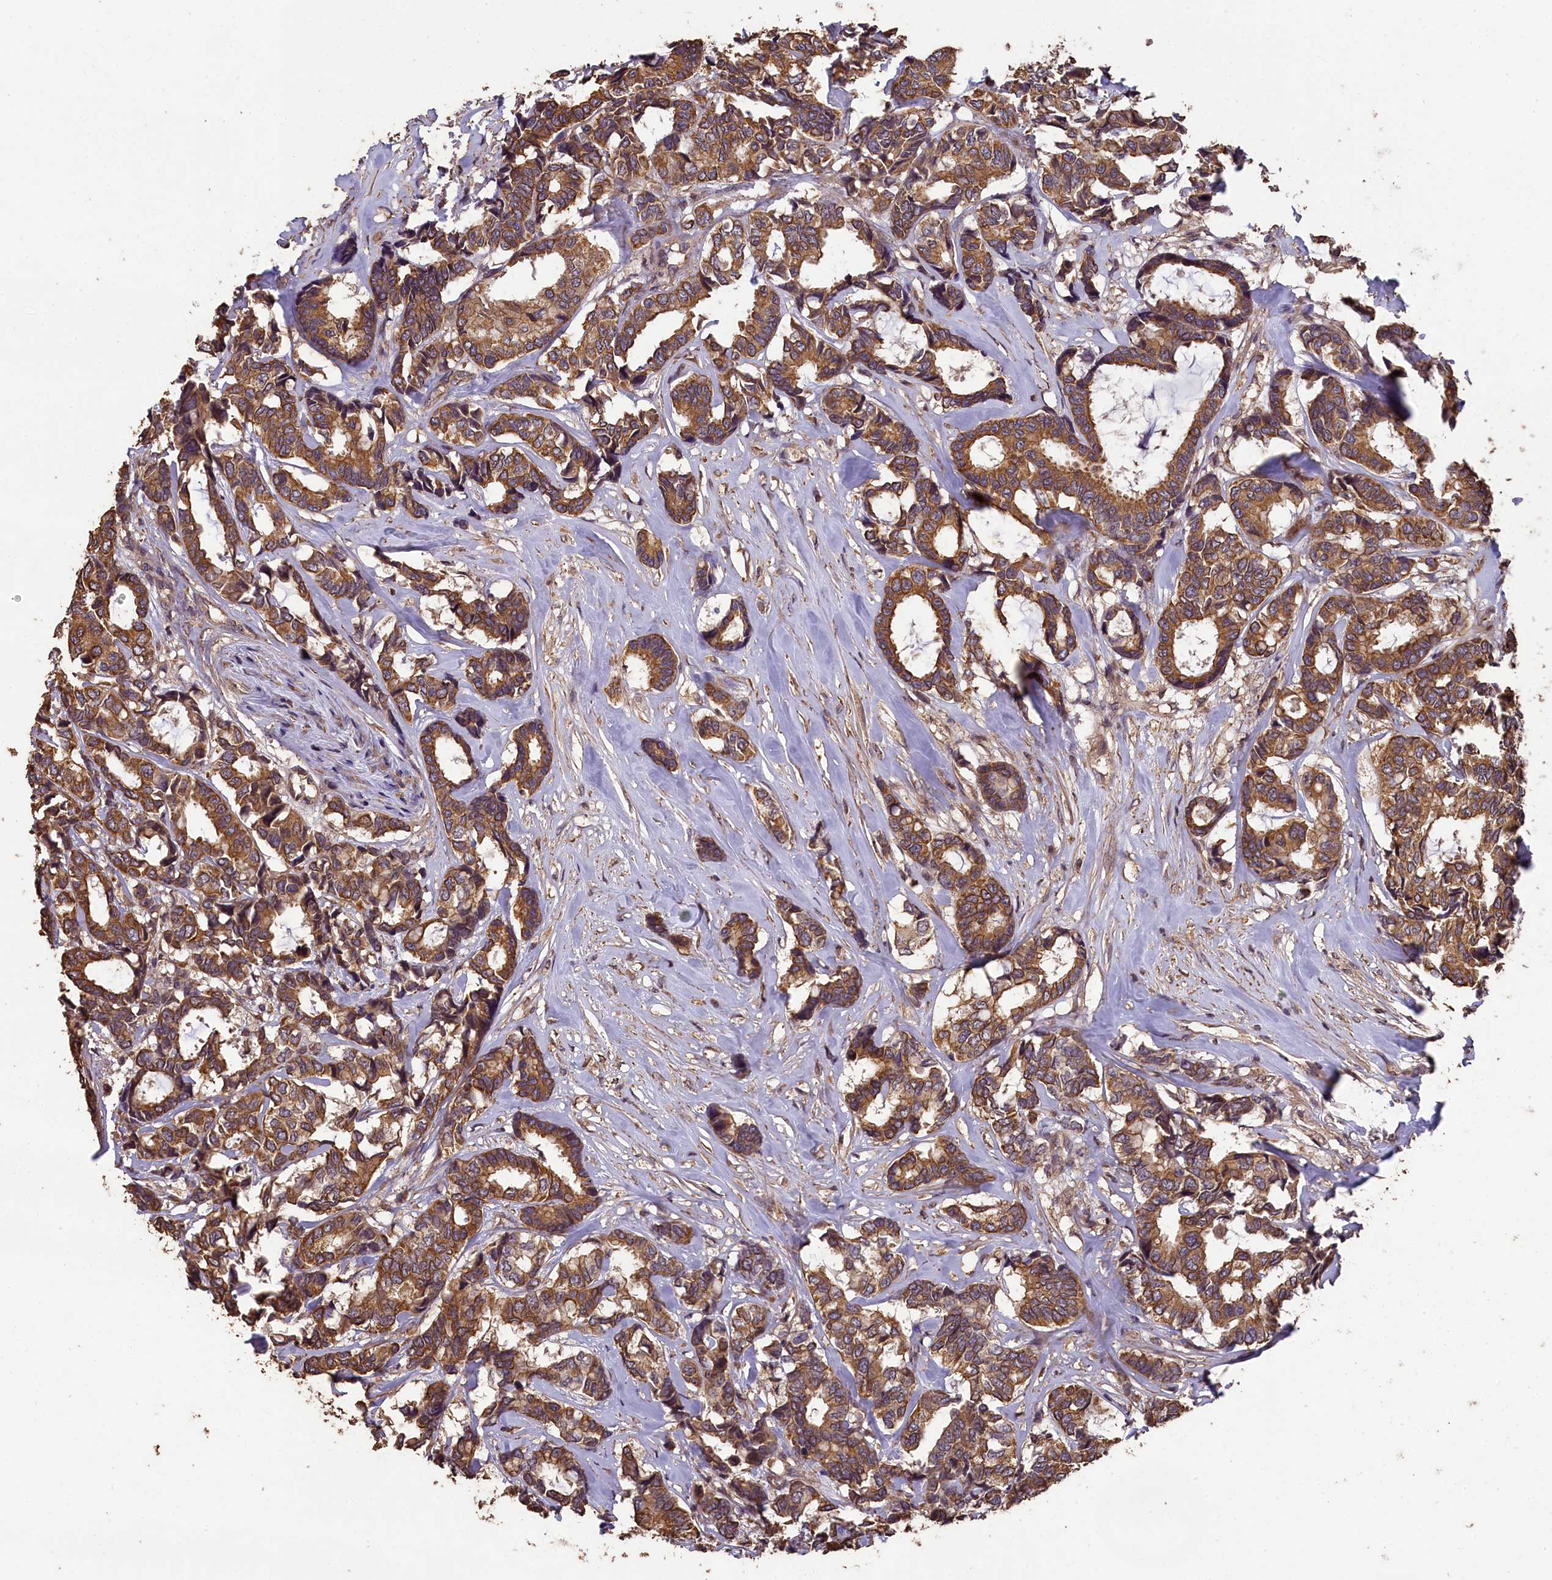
{"staining": {"intensity": "moderate", "quantity": ">75%", "location": "cytoplasmic/membranous"}, "tissue": "breast cancer", "cell_type": "Tumor cells", "image_type": "cancer", "snomed": [{"axis": "morphology", "description": "Duct carcinoma"}, {"axis": "topography", "description": "Breast"}], "caption": "Immunohistochemical staining of breast cancer exhibits moderate cytoplasmic/membranous protein staining in approximately >75% of tumor cells. Nuclei are stained in blue.", "gene": "CHD9", "patient": {"sex": "female", "age": 87}}